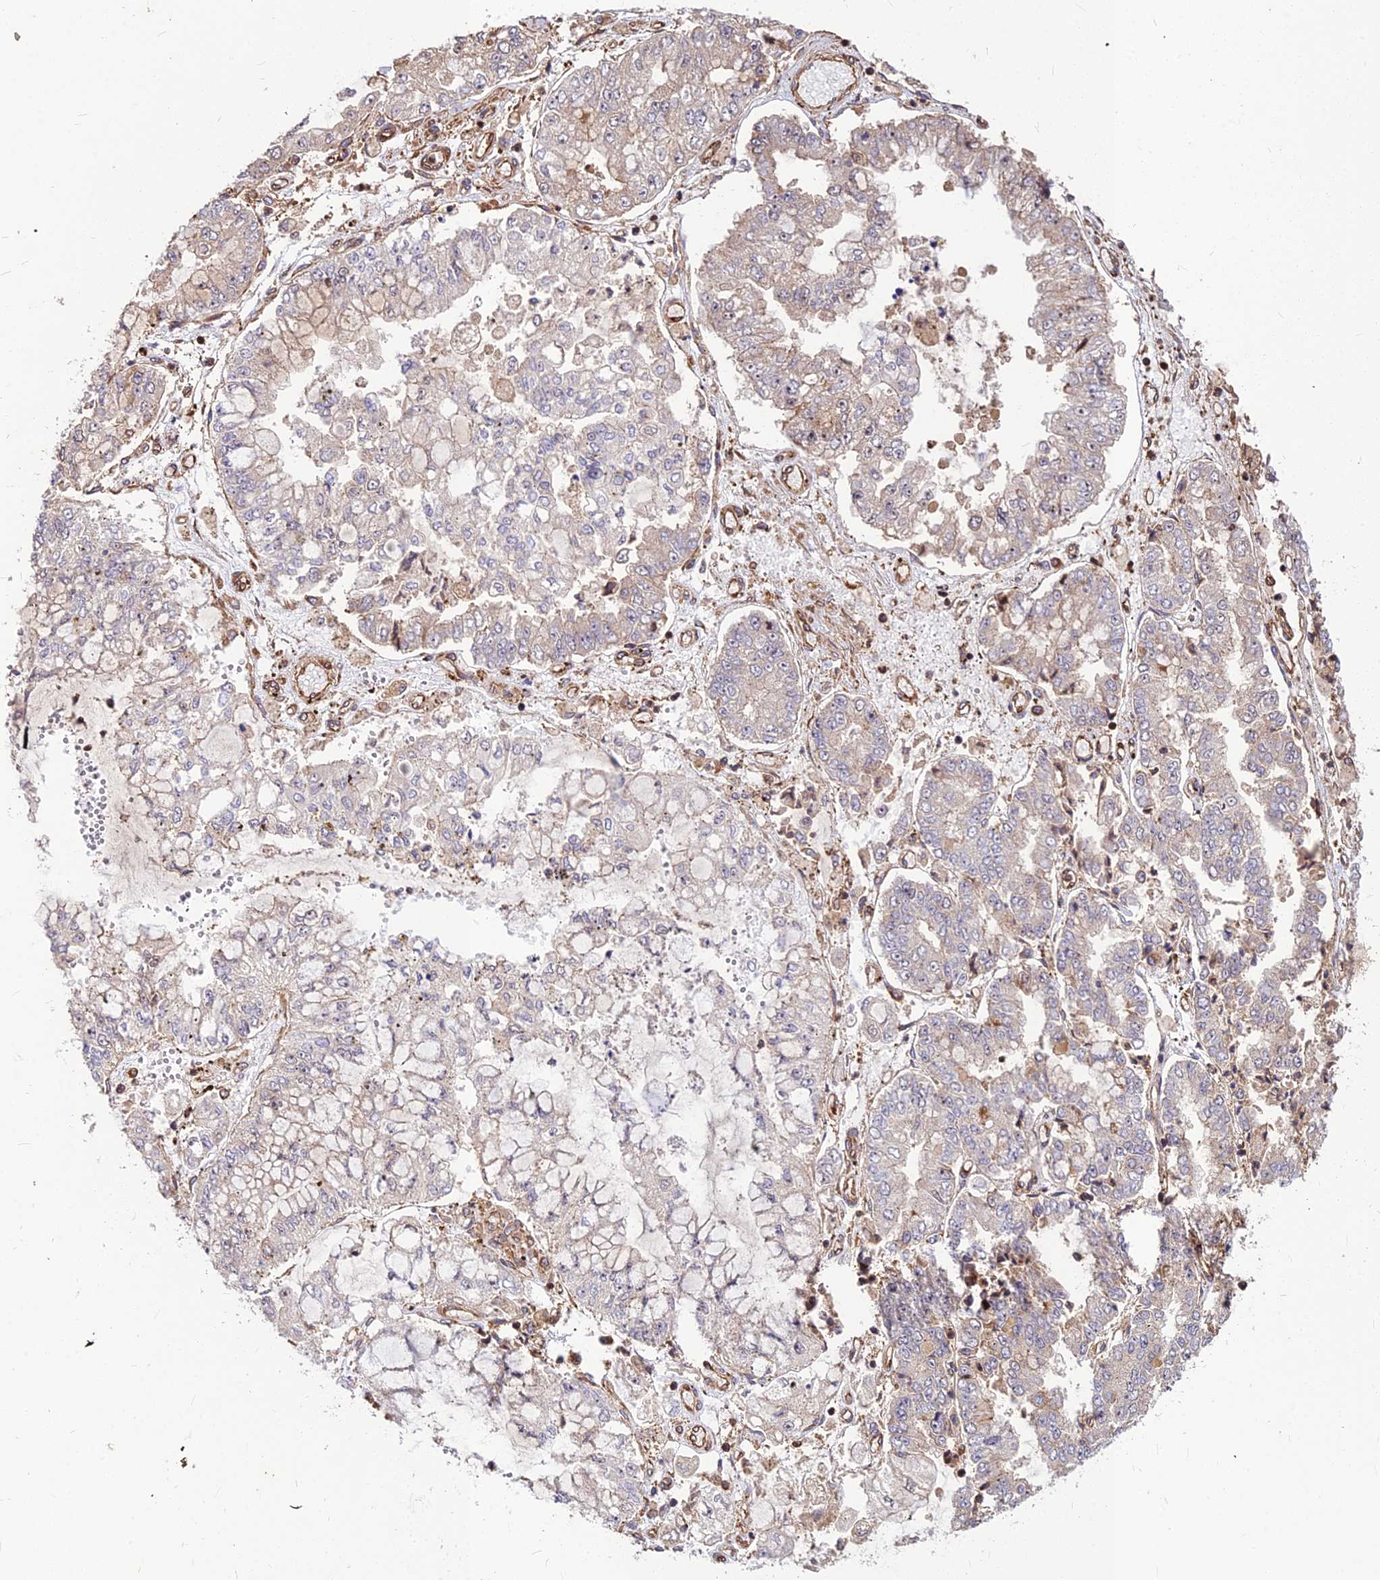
{"staining": {"intensity": "weak", "quantity": "<25%", "location": "cytoplasmic/membranous"}, "tissue": "stomach cancer", "cell_type": "Tumor cells", "image_type": "cancer", "snomed": [{"axis": "morphology", "description": "Adenocarcinoma, NOS"}, {"axis": "topography", "description": "Stomach"}], "caption": "This image is of stomach cancer stained with immunohistochemistry to label a protein in brown with the nuclei are counter-stained blue. There is no positivity in tumor cells.", "gene": "ZNF467", "patient": {"sex": "male", "age": 76}}